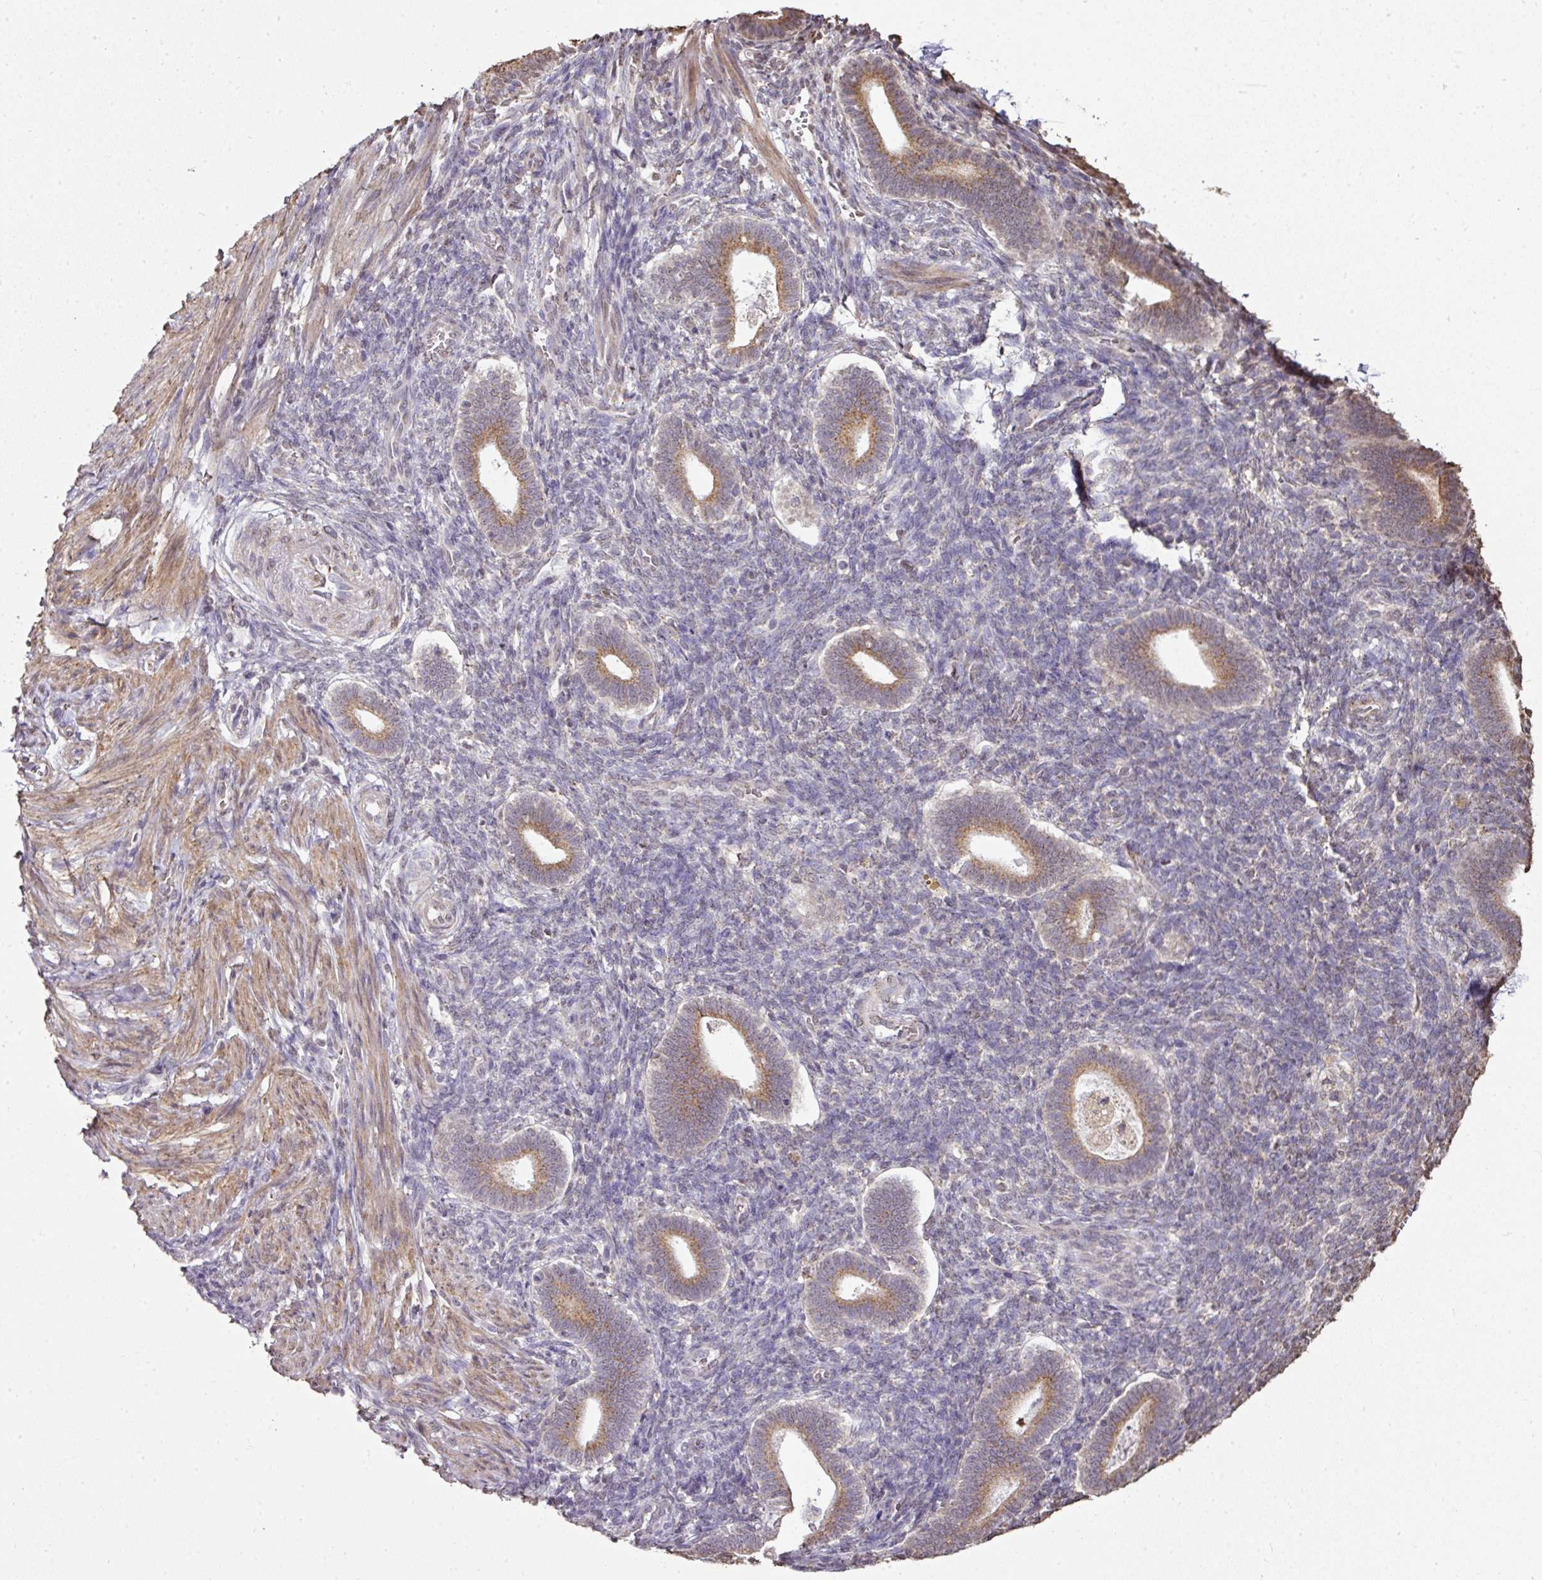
{"staining": {"intensity": "negative", "quantity": "none", "location": "none"}, "tissue": "endometrium", "cell_type": "Cells in endometrial stroma", "image_type": "normal", "snomed": [{"axis": "morphology", "description": "Normal tissue, NOS"}, {"axis": "topography", "description": "Endometrium"}], "caption": "Micrograph shows no significant protein staining in cells in endometrial stroma of normal endometrium.", "gene": "JPH2", "patient": {"sex": "female", "age": 34}}